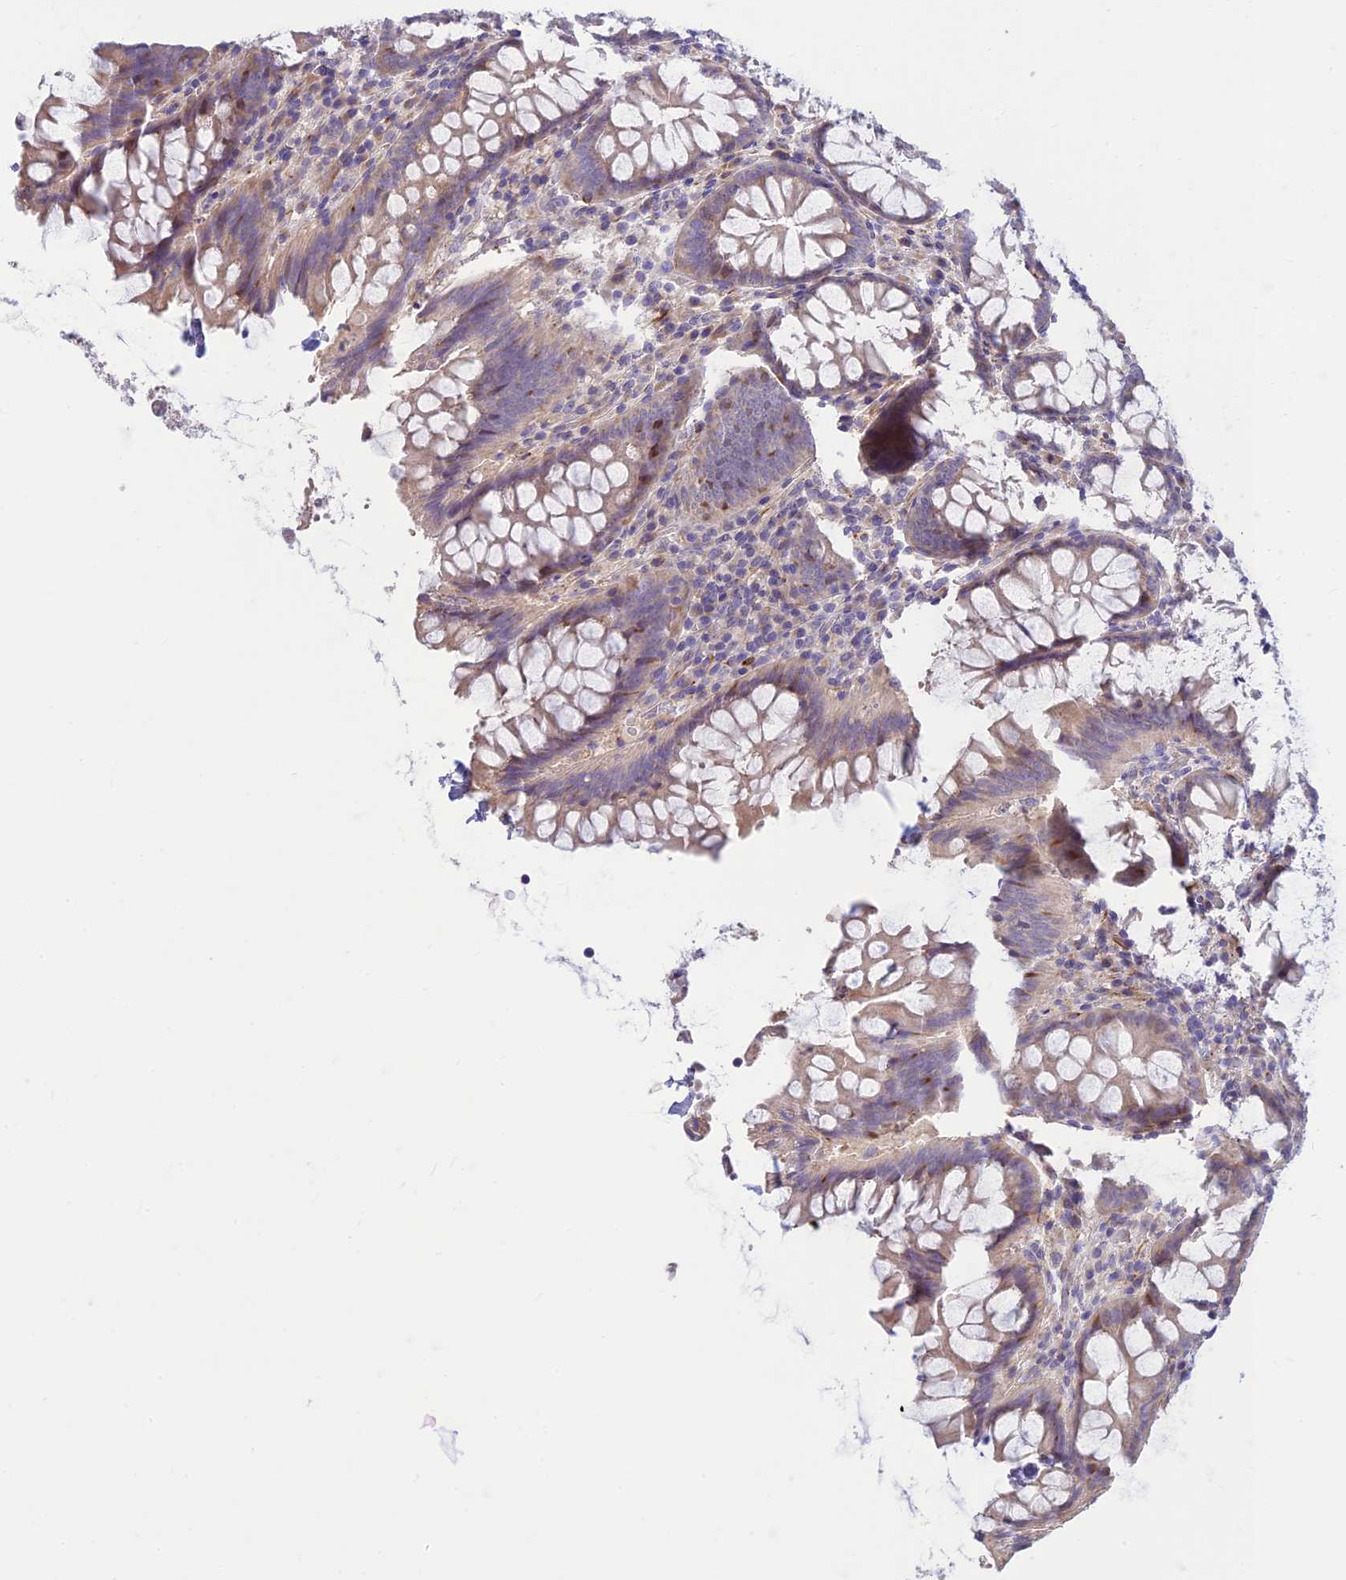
{"staining": {"intensity": "strong", "quantity": "25%-75%", "location": "cytoplasmic/membranous"}, "tissue": "colon", "cell_type": "Endothelial cells", "image_type": "normal", "snomed": [{"axis": "morphology", "description": "Normal tissue, NOS"}, {"axis": "topography", "description": "Colon"}], "caption": "Protein staining of benign colon exhibits strong cytoplasmic/membranous positivity in approximately 25%-75% of endothelial cells.", "gene": "ST8SIA5", "patient": {"sex": "female", "age": 79}}